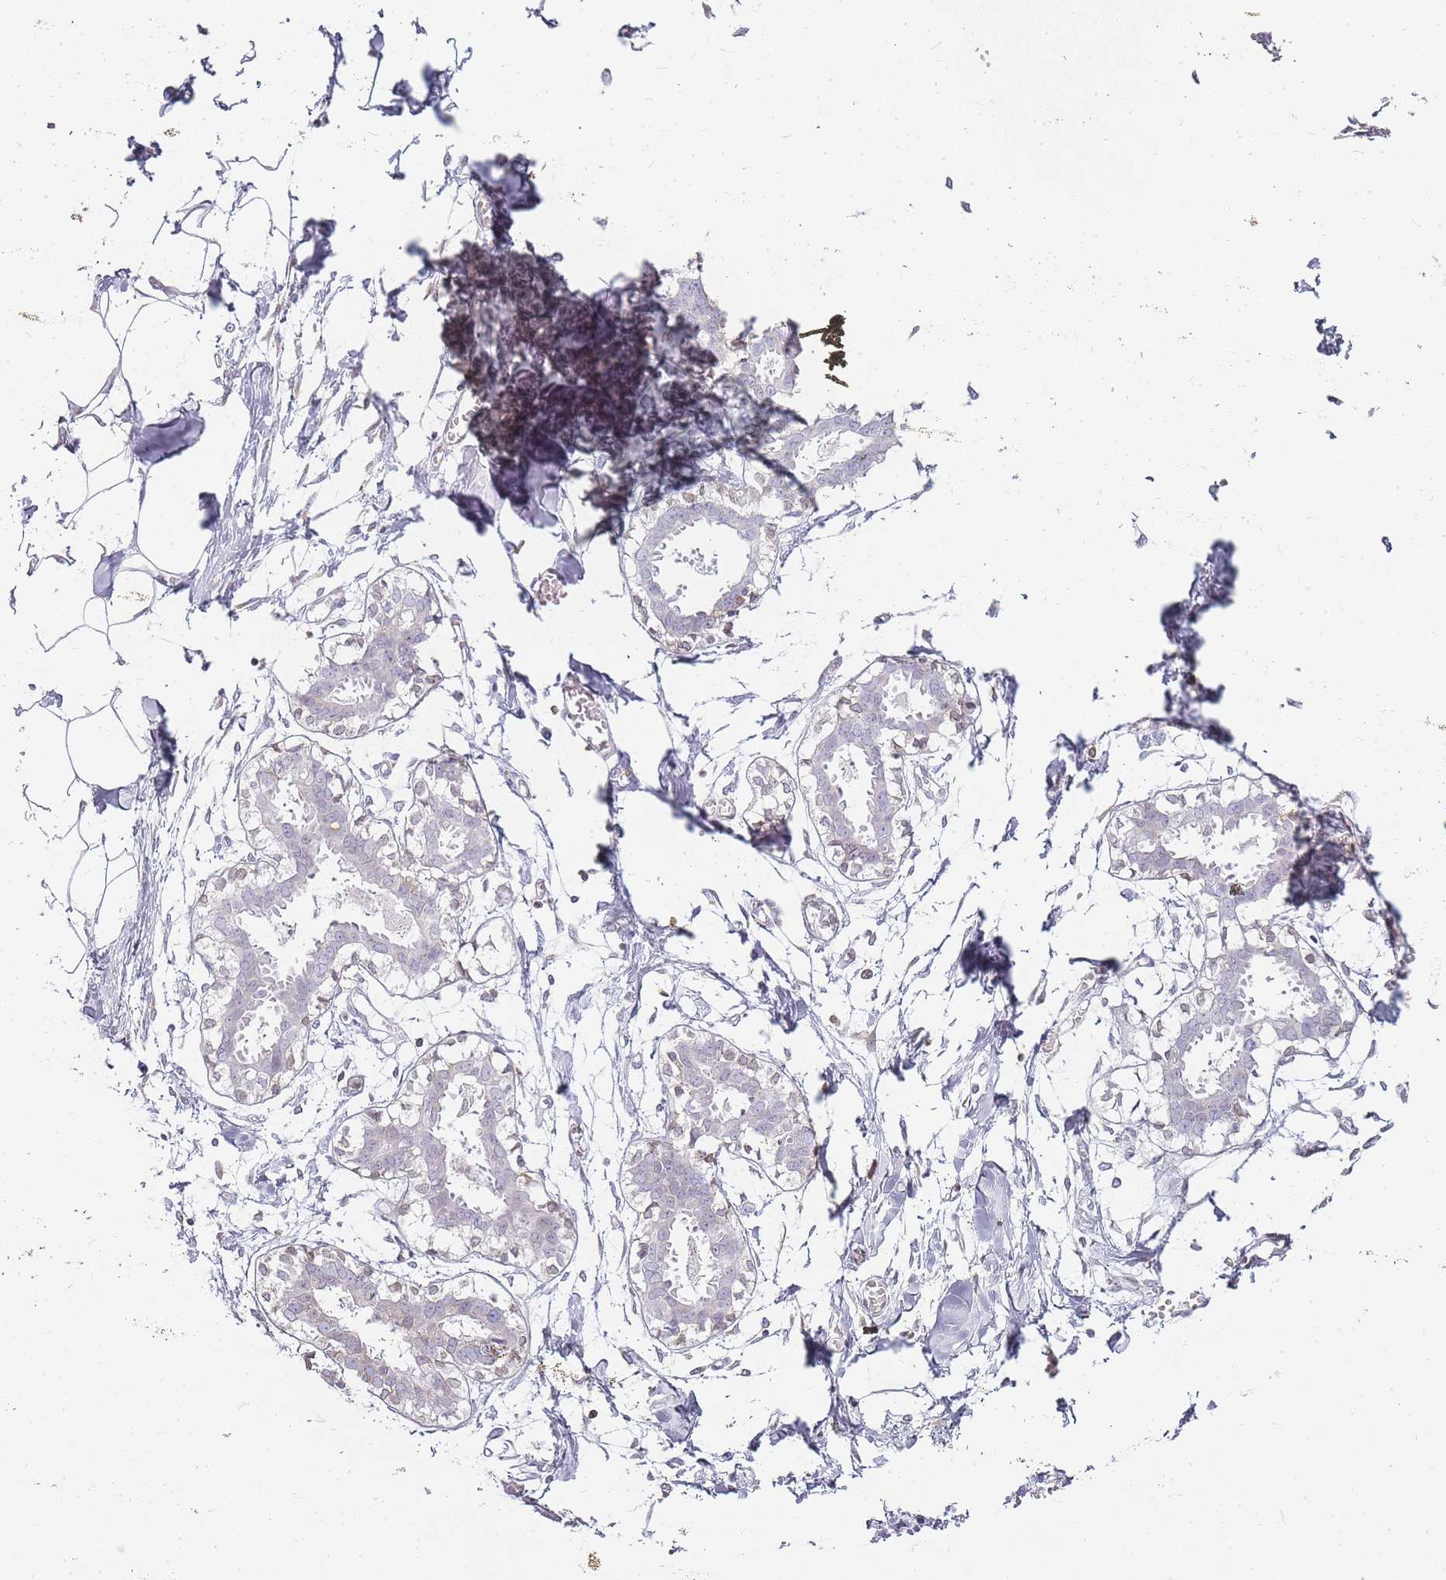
{"staining": {"intensity": "negative", "quantity": "none", "location": "none"}, "tissue": "breast", "cell_type": "Adipocytes", "image_type": "normal", "snomed": [{"axis": "morphology", "description": "Normal tissue, NOS"}, {"axis": "topography", "description": "Breast"}], "caption": "High magnification brightfield microscopy of normal breast stained with DAB (3,3'-diaminobenzidine) (brown) and counterstained with hematoxylin (blue): adipocytes show no significant expression. The staining is performed using DAB (3,3'-diaminobenzidine) brown chromogen with nuclei counter-stained in using hematoxylin.", "gene": "JAKMIP1", "patient": {"sex": "female", "age": 27}}